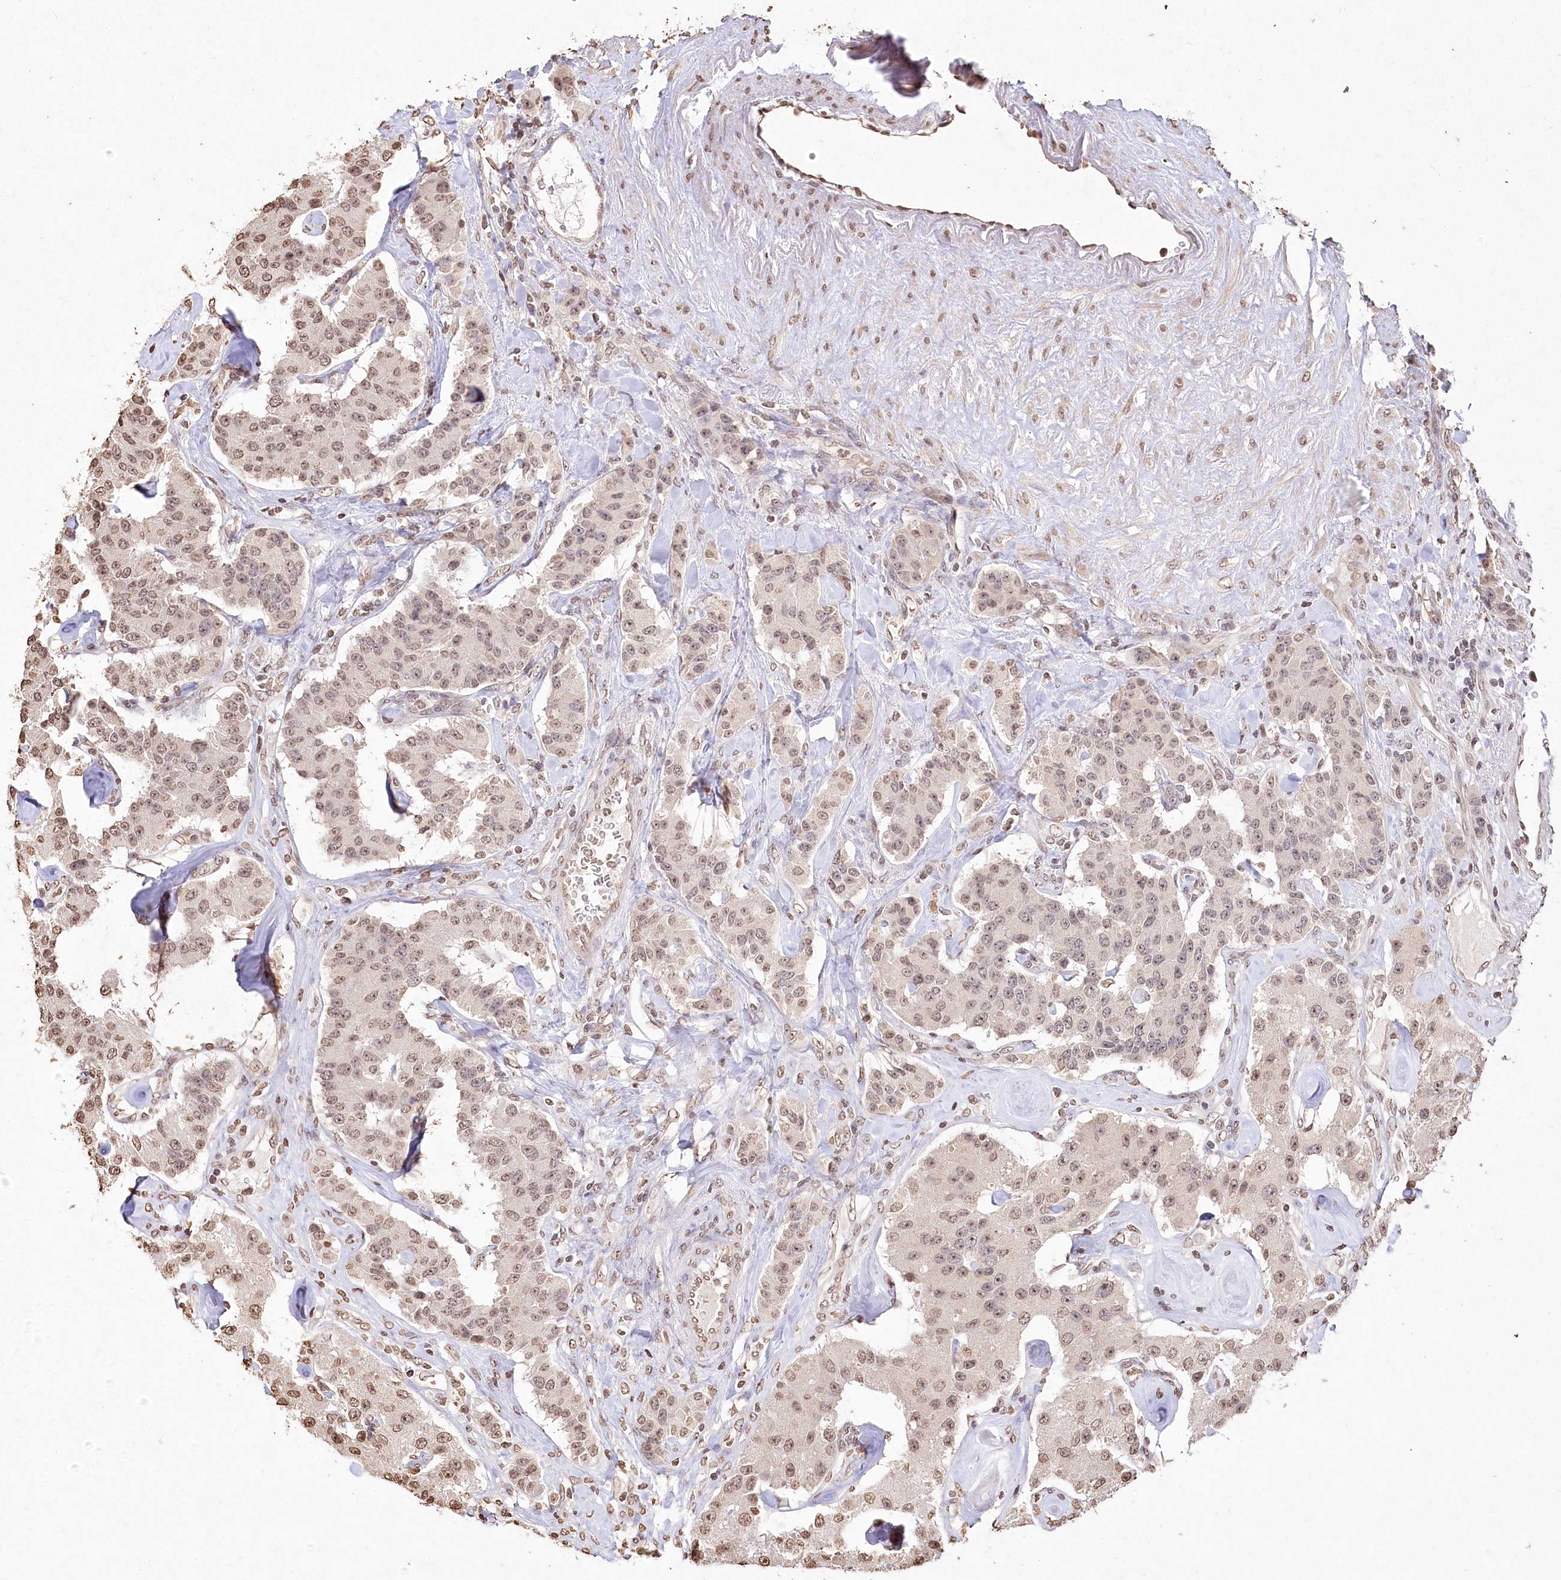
{"staining": {"intensity": "moderate", "quantity": ">75%", "location": "nuclear"}, "tissue": "carcinoid", "cell_type": "Tumor cells", "image_type": "cancer", "snomed": [{"axis": "morphology", "description": "Carcinoid, malignant, NOS"}, {"axis": "topography", "description": "Pancreas"}], "caption": "Immunohistochemistry (IHC) histopathology image of human carcinoid (malignant) stained for a protein (brown), which shows medium levels of moderate nuclear staining in about >75% of tumor cells.", "gene": "DMXL1", "patient": {"sex": "male", "age": 41}}